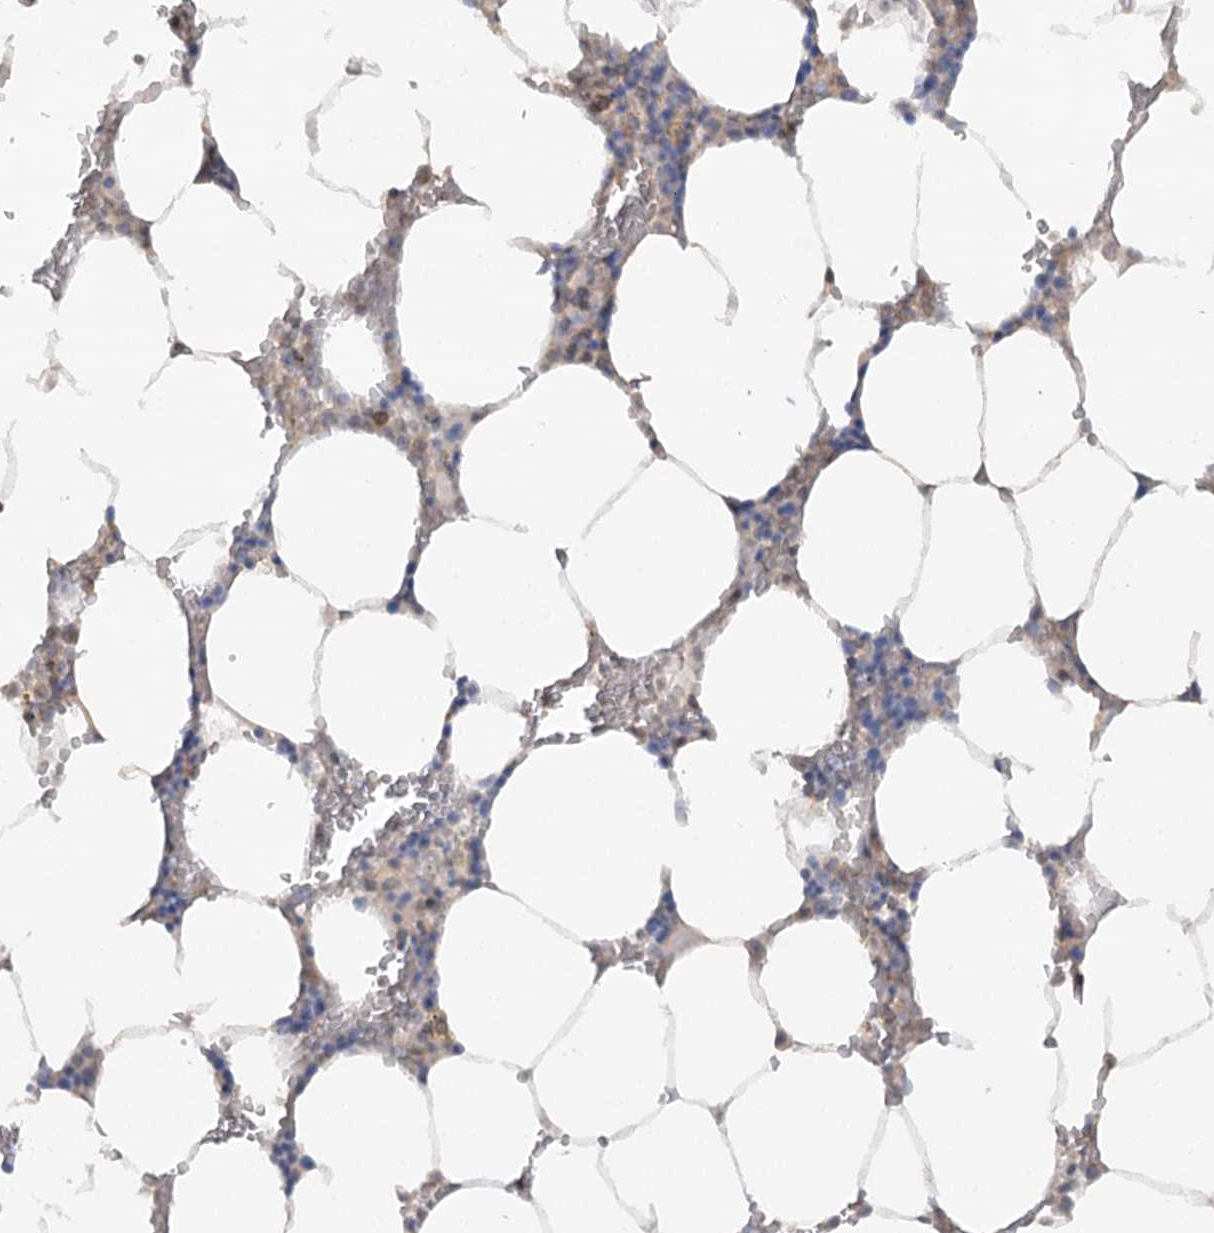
{"staining": {"intensity": "moderate", "quantity": "25%-75%", "location": "cytoplasmic/membranous"}, "tissue": "bone marrow", "cell_type": "Hematopoietic cells", "image_type": "normal", "snomed": [{"axis": "morphology", "description": "Normal tissue, NOS"}, {"axis": "topography", "description": "Bone marrow"}], "caption": "Immunohistochemistry histopathology image of unremarkable bone marrow: bone marrow stained using IHC shows medium levels of moderate protein expression localized specifically in the cytoplasmic/membranous of hematopoietic cells, appearing as a cytoplasmic/membranous brown color.", "gene": "TRAF3IP1", "patient": {"sex": "male", "age": 70}}